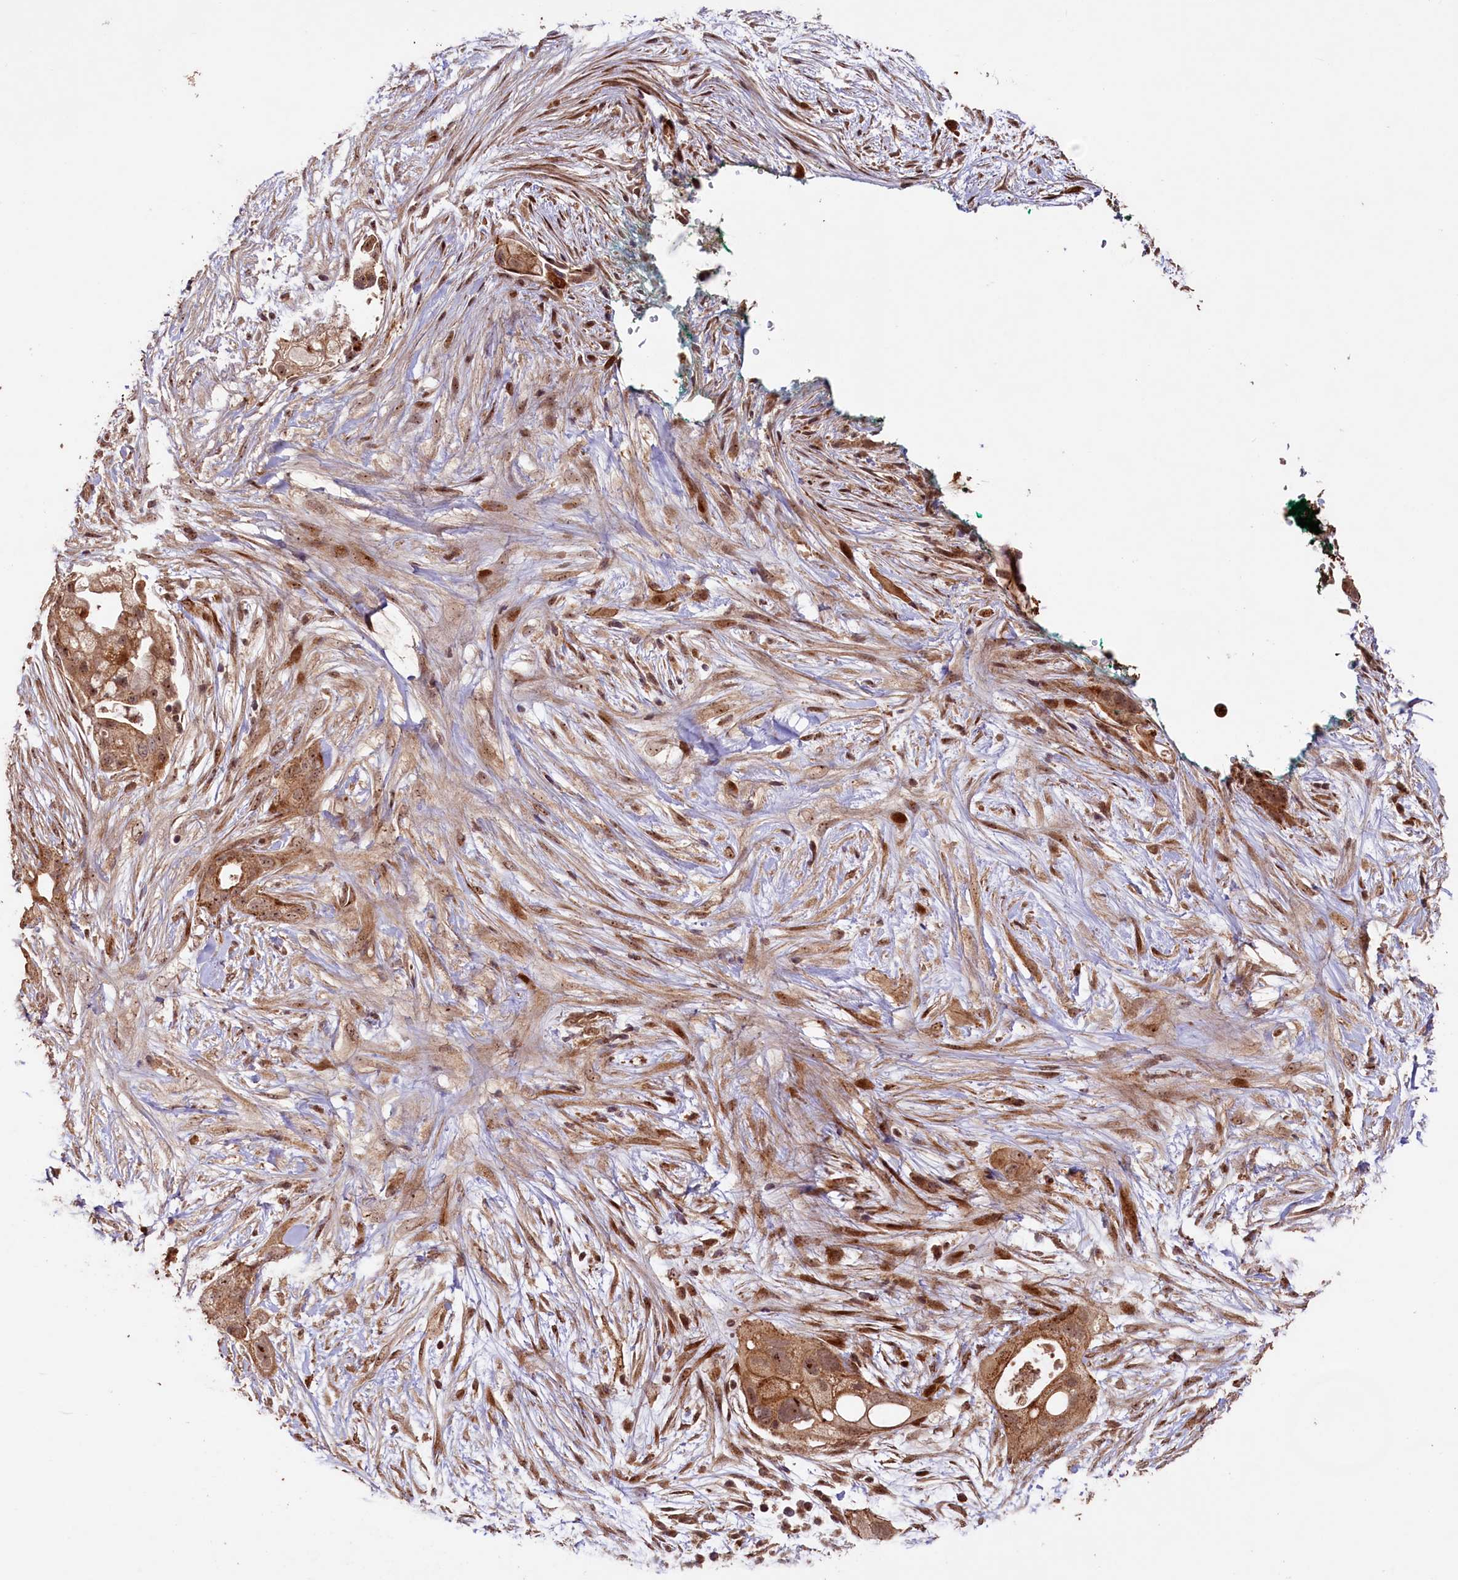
{"staining": {"intensity": "strong", "quantity": ">75%", "location": "cytoplasmic/membranous,nuclear"}, "tissue": "pancreatic cancer", "cell_type": "Tumor cells", "image_type": "cancer", "snomed": [{"axis": "morphology", "description": "Adenocarcinoma, NOS"}, {"axis": "topography", "description": "Pancreas"}], "caption": "Immunohistochemical staining of pancreatic cancer shows high levels of strong cytoplasmic/membranous and nuclear staining in about >75% of tumor cells.", "gene": "SHPRH", "patient": {"sex": "male", "age": 53}}